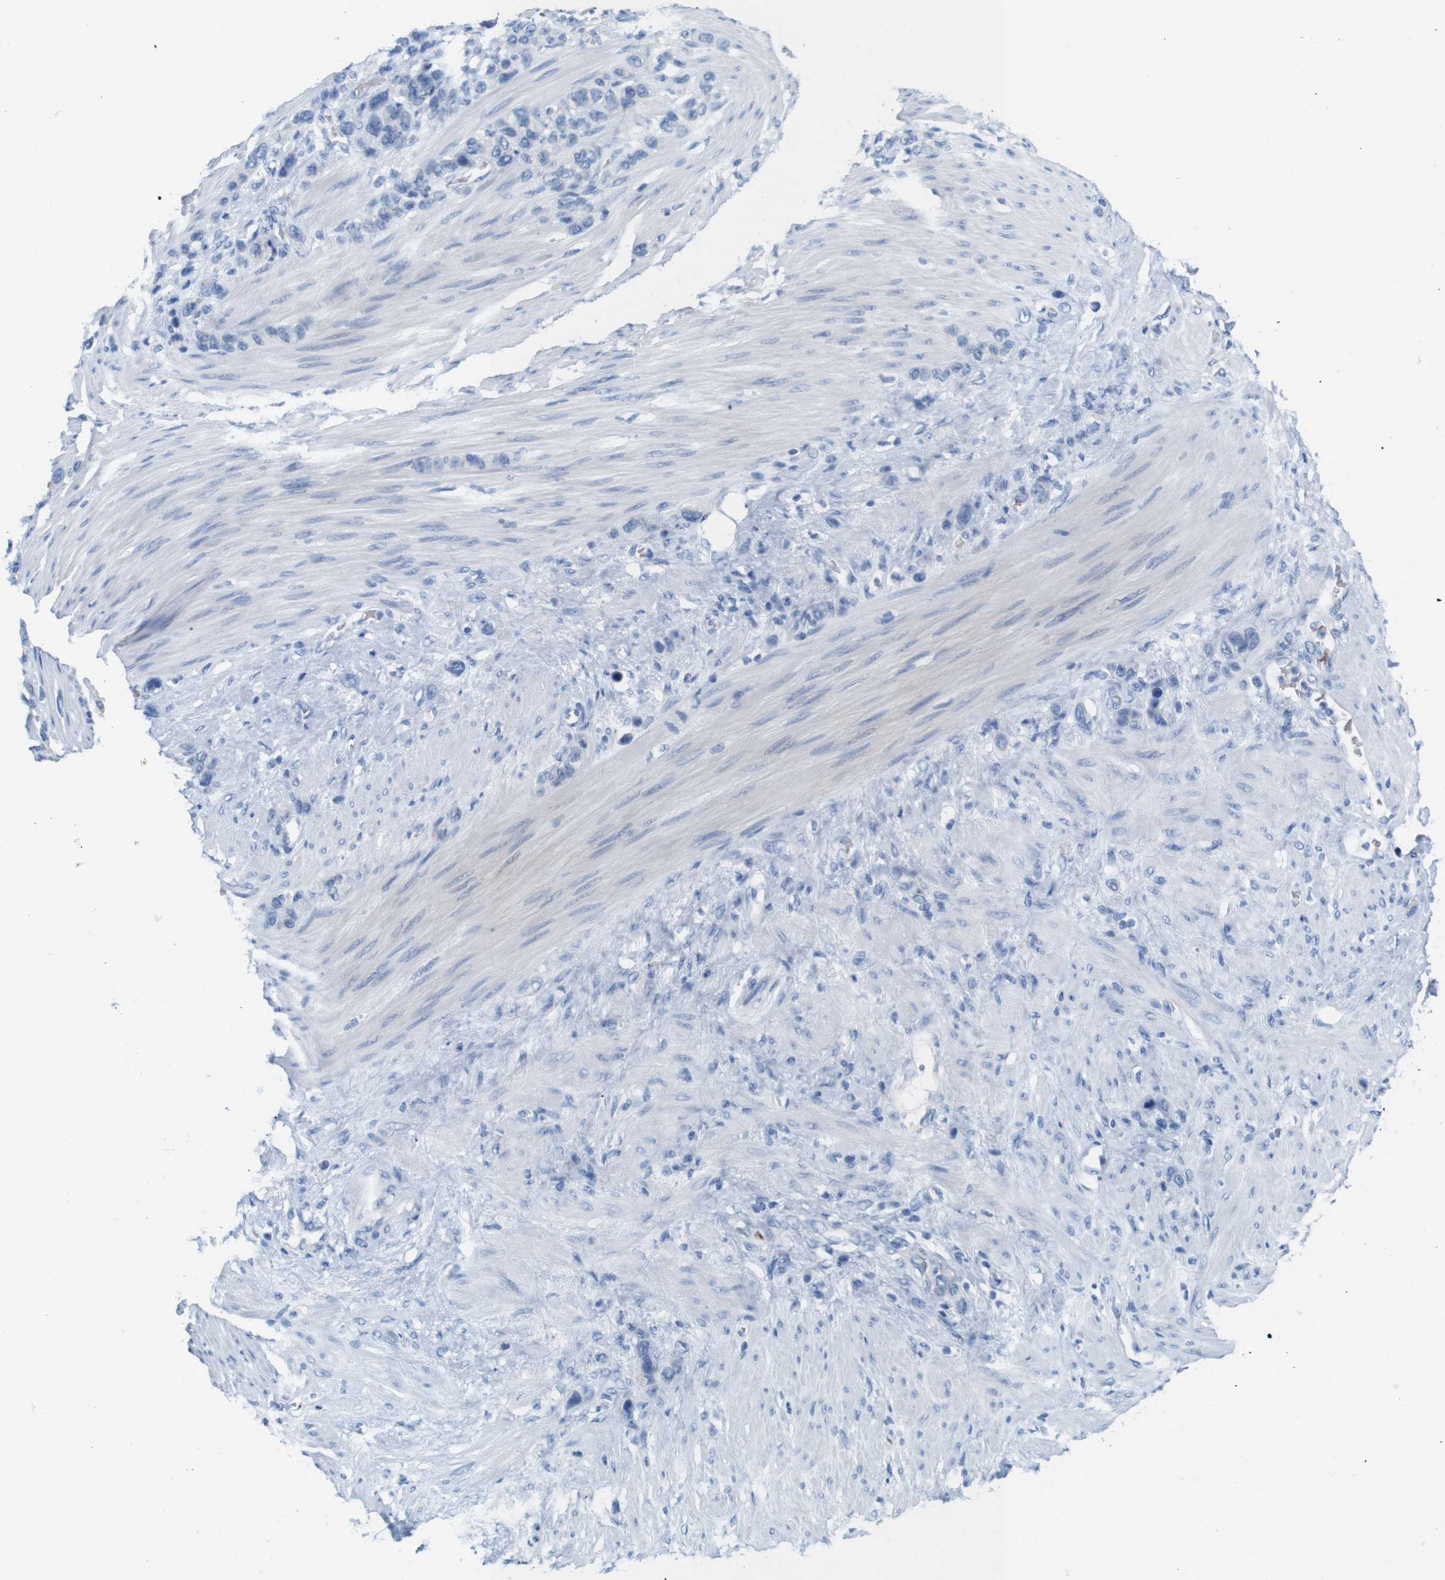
{"staining": {"intensity": "negative", "quantity": "none", "location": "none"}, "tissue": "stomach cancer", "cell_type": "Tumor cells", "image_type": "cancer", "snomed": [{"axis": "morphology", "description": "Adenocarcinoma, NOS"}, {"axis": "morphology", "description": "Adenocarcinoma, High grade"}, {"axis": "topography", "description": "Stomach, upper"}, {"axis": "topography", "description": "Stomach, lower"}], "caption": "Adenocarcinoma (stomach) was stained to show a protein in brown. There is no significant expression in tumor cells.", "gene": "IGSF8", "patient": {"sex": "female", "age": 65}}